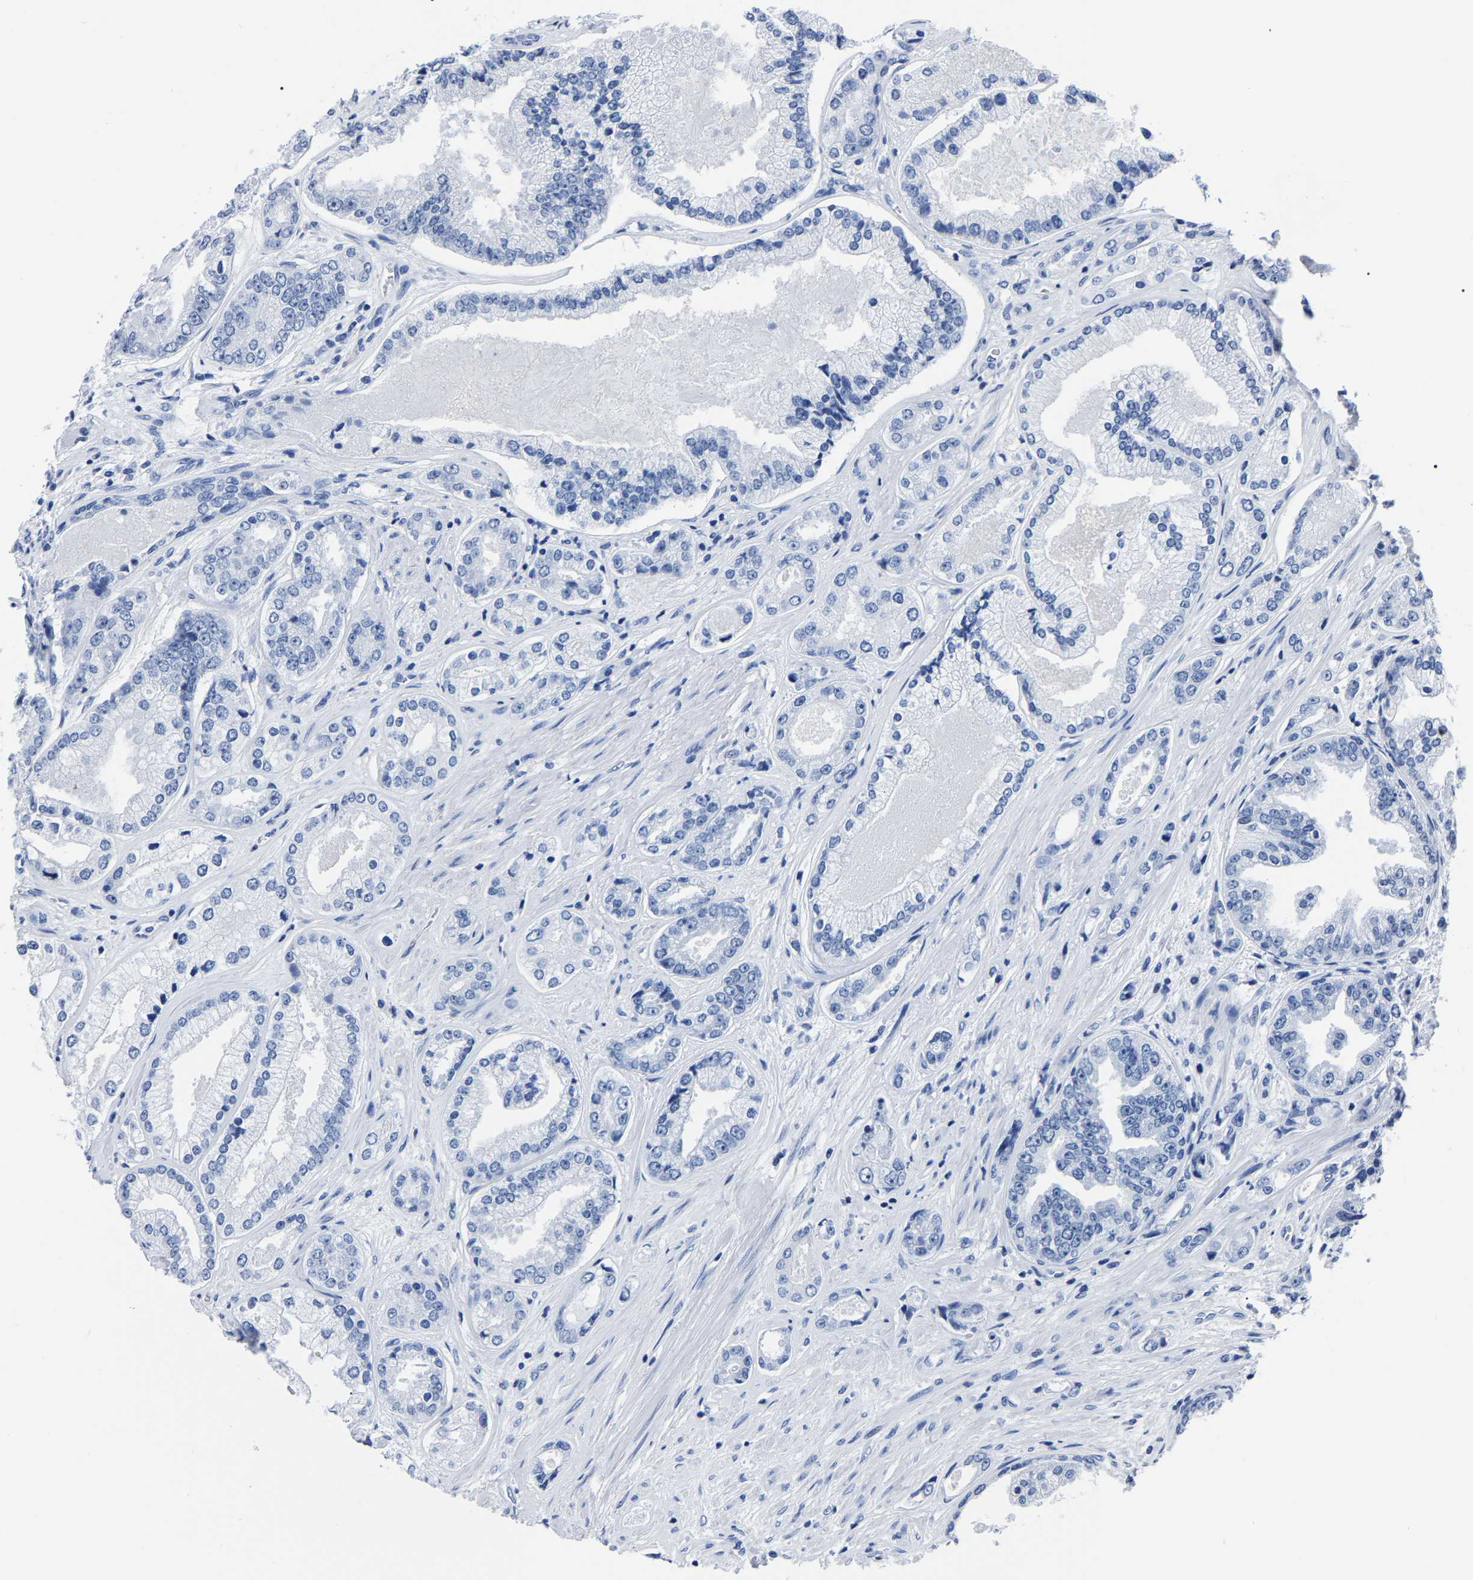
{"staining": {"intensity": "negative", "quantity": "none", "location": "none"}, "tissue": "prostate cancer", "cell_type": "Tumor cells", "image_type": "cancer", "snomed": [{"axis": "morphology", "description": "Adenocarcinoma, High grade"}, {"axis": "topography", "description": "Prostate"}], "caption": "DAB (3,3'-diaminobenzidine) immunohistochemical staining of high-grade adenocarcinoma (prostate) reveals no significant expression in tumor cells. The staining is performed using DAB brown chromogen with nuclei counter-stained in using hematoxylin.", "gene": "IMPG2", "patient": {"sex": "male", "age": 61}}